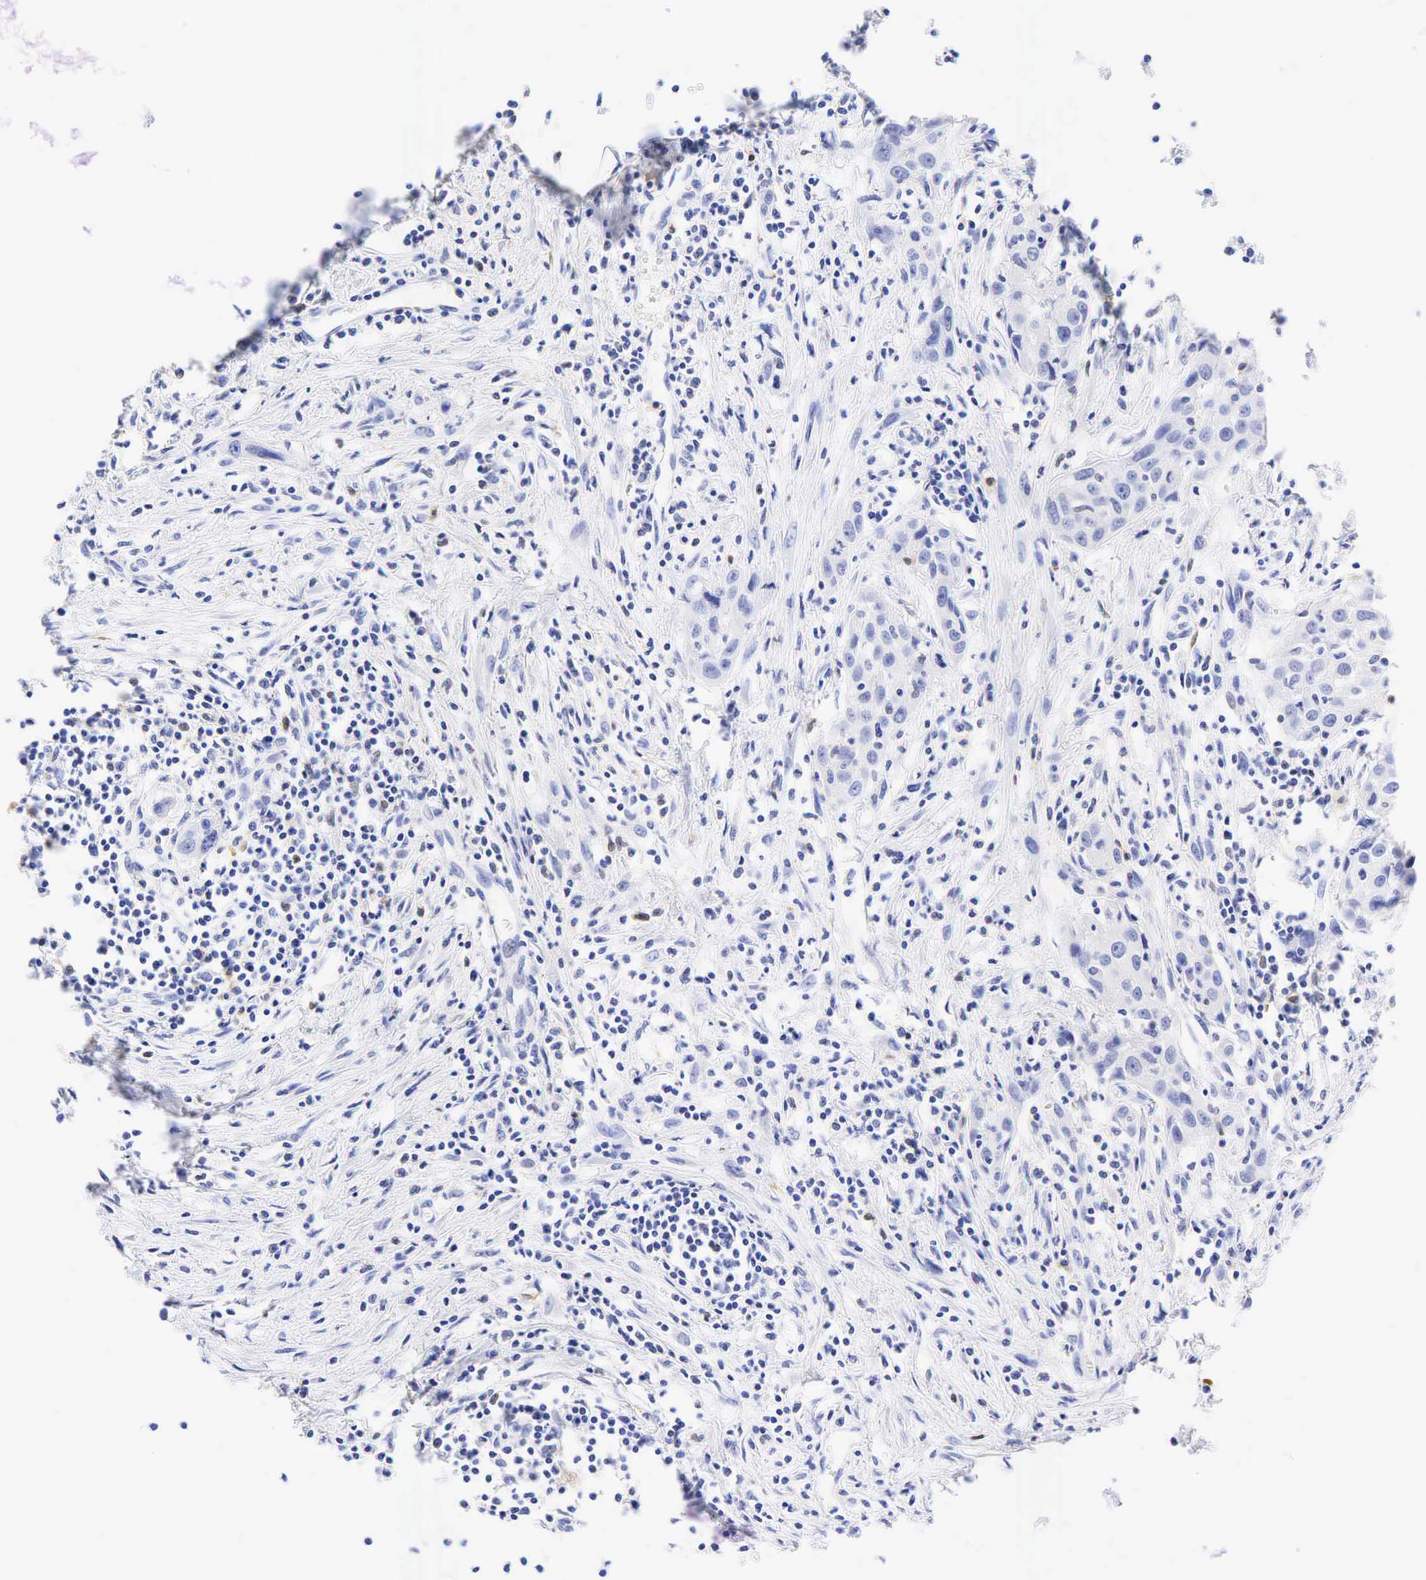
{"staining": {"intensity": "negative", "quantity": "none", "location": "none"}, "tissue": "urothelial cancer", "cell_type": "Tumor cells", "image_type": "cancer", "snomed": [{"axis": "morphology", "description": "Urothelial carcinoma, High grade"}, {"axis": "topography", "description": "Urinary bladder"}], "caption": "Immunohistochemistry photomicrograph of neoplastic tissue: human urothelial cancer stained with DAB exhibits no significant protein expression in tumor cells. (IHC, brightfield microscopy, high magnification).", "gene": "TNFRSF8", "patient": {"sex": "male", "age": 66}}